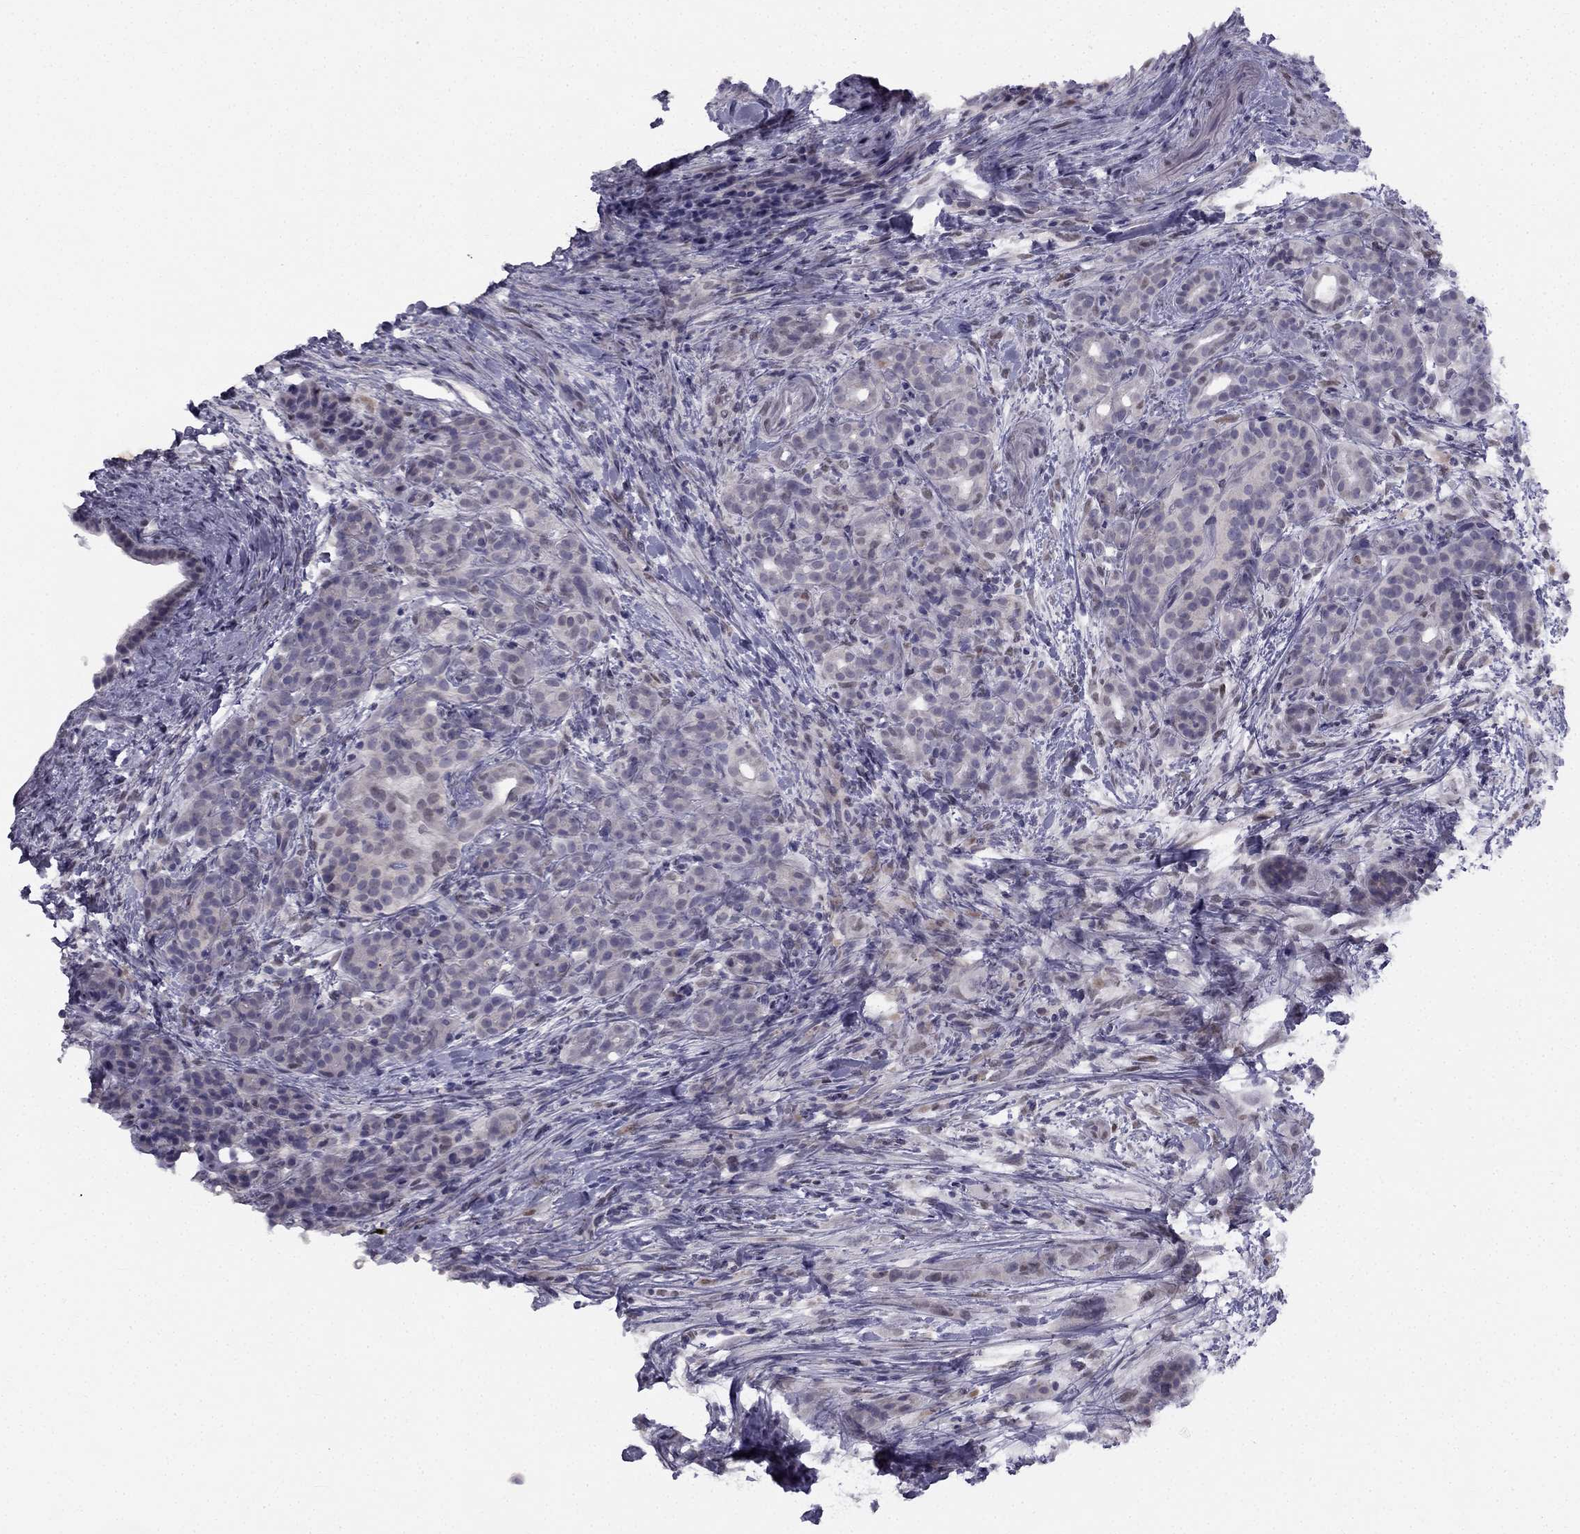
{"staining": {"intensity": "negative", "quantity": "none", "location": "none"}, "tissue": "pancreatic cancer", "cell_type": "Tumor cells", "image_type": "cancer", "snomed": [{"axis": "morphology", "description": "Adenocarcinoma, NOS"}, {"axis": "topography", "description": "Pancreas"}], "caption": "The immunohistochemistry (IHC) image has no significant staining in tumor cells of adenocarcinoma (pancreatic) tissue. The staining is performed using DAB brown chromogen with nuclei counter-stained in using hematoxylin.", "gene": "TRPS1", "patient": {"sex": "male", "age": 44}}